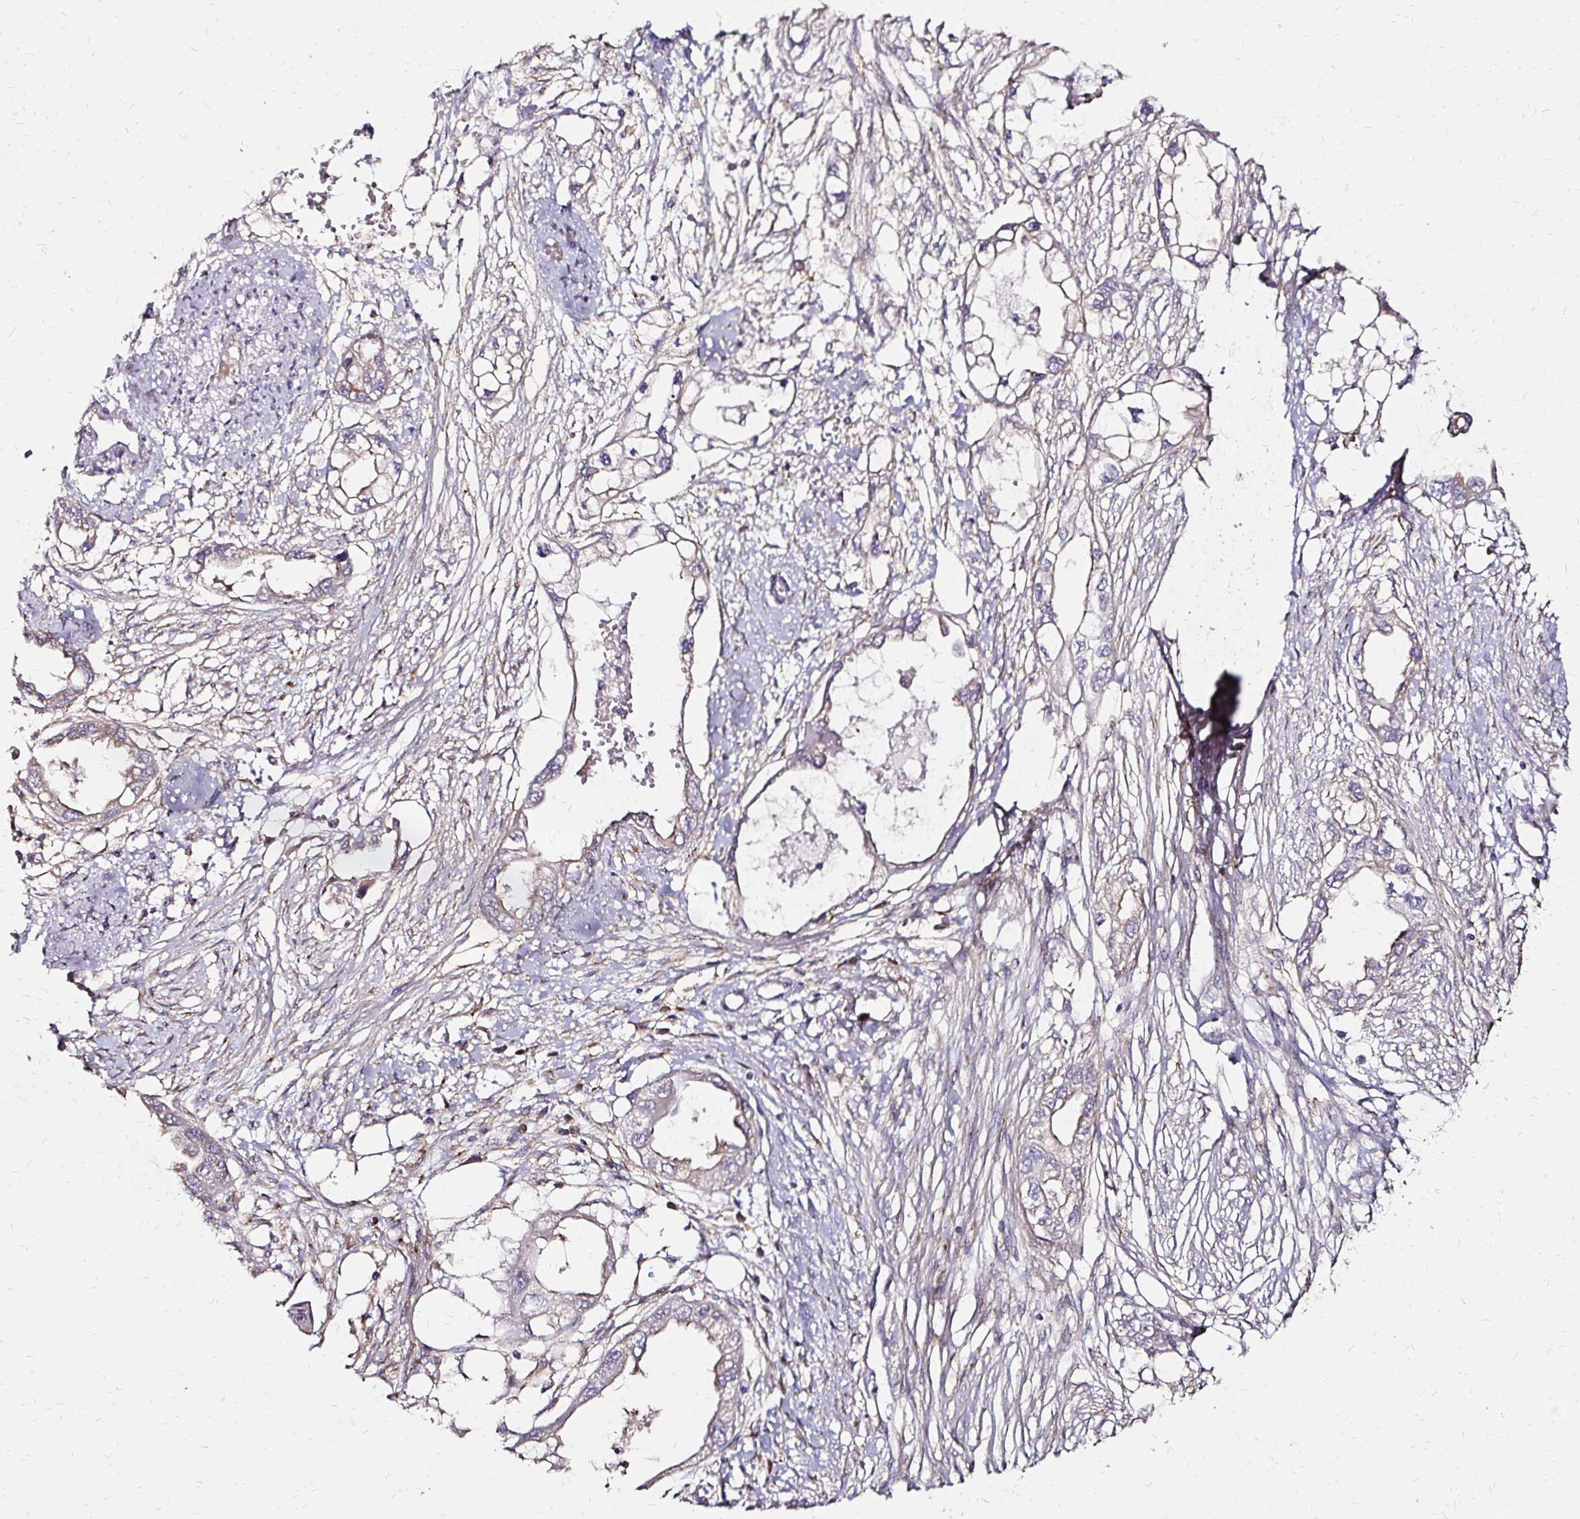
{"staining": {"intensity": "negative", "quantity": "none", "location": "none"}, "tissue": "endometrial cancer", "cell_type": "Tumor cells", "image_type": "cancer", "snomed": [{"axis": "morphology", "description": "Adenocarcinoma, NOS"}, {"axis": "morphology", "description": "Adenocarcinoma, metastatic, NOS"}, {"axis": "topography", "description": "Adipose tissue"}, {"axis": "topography", "description": "Endometrium"}], "caption": "Tumor cells show no significant expression in endometrial cancer. Brightfield microscopy of immunohistochemistry (IHC) stained with DAB (3,3'-diaminobenzidine) (brown) and hematoxylin (blue), captured at high magnification.", "gene": "PRIMA1", "patient": {"sex": "female", "age": 67}}